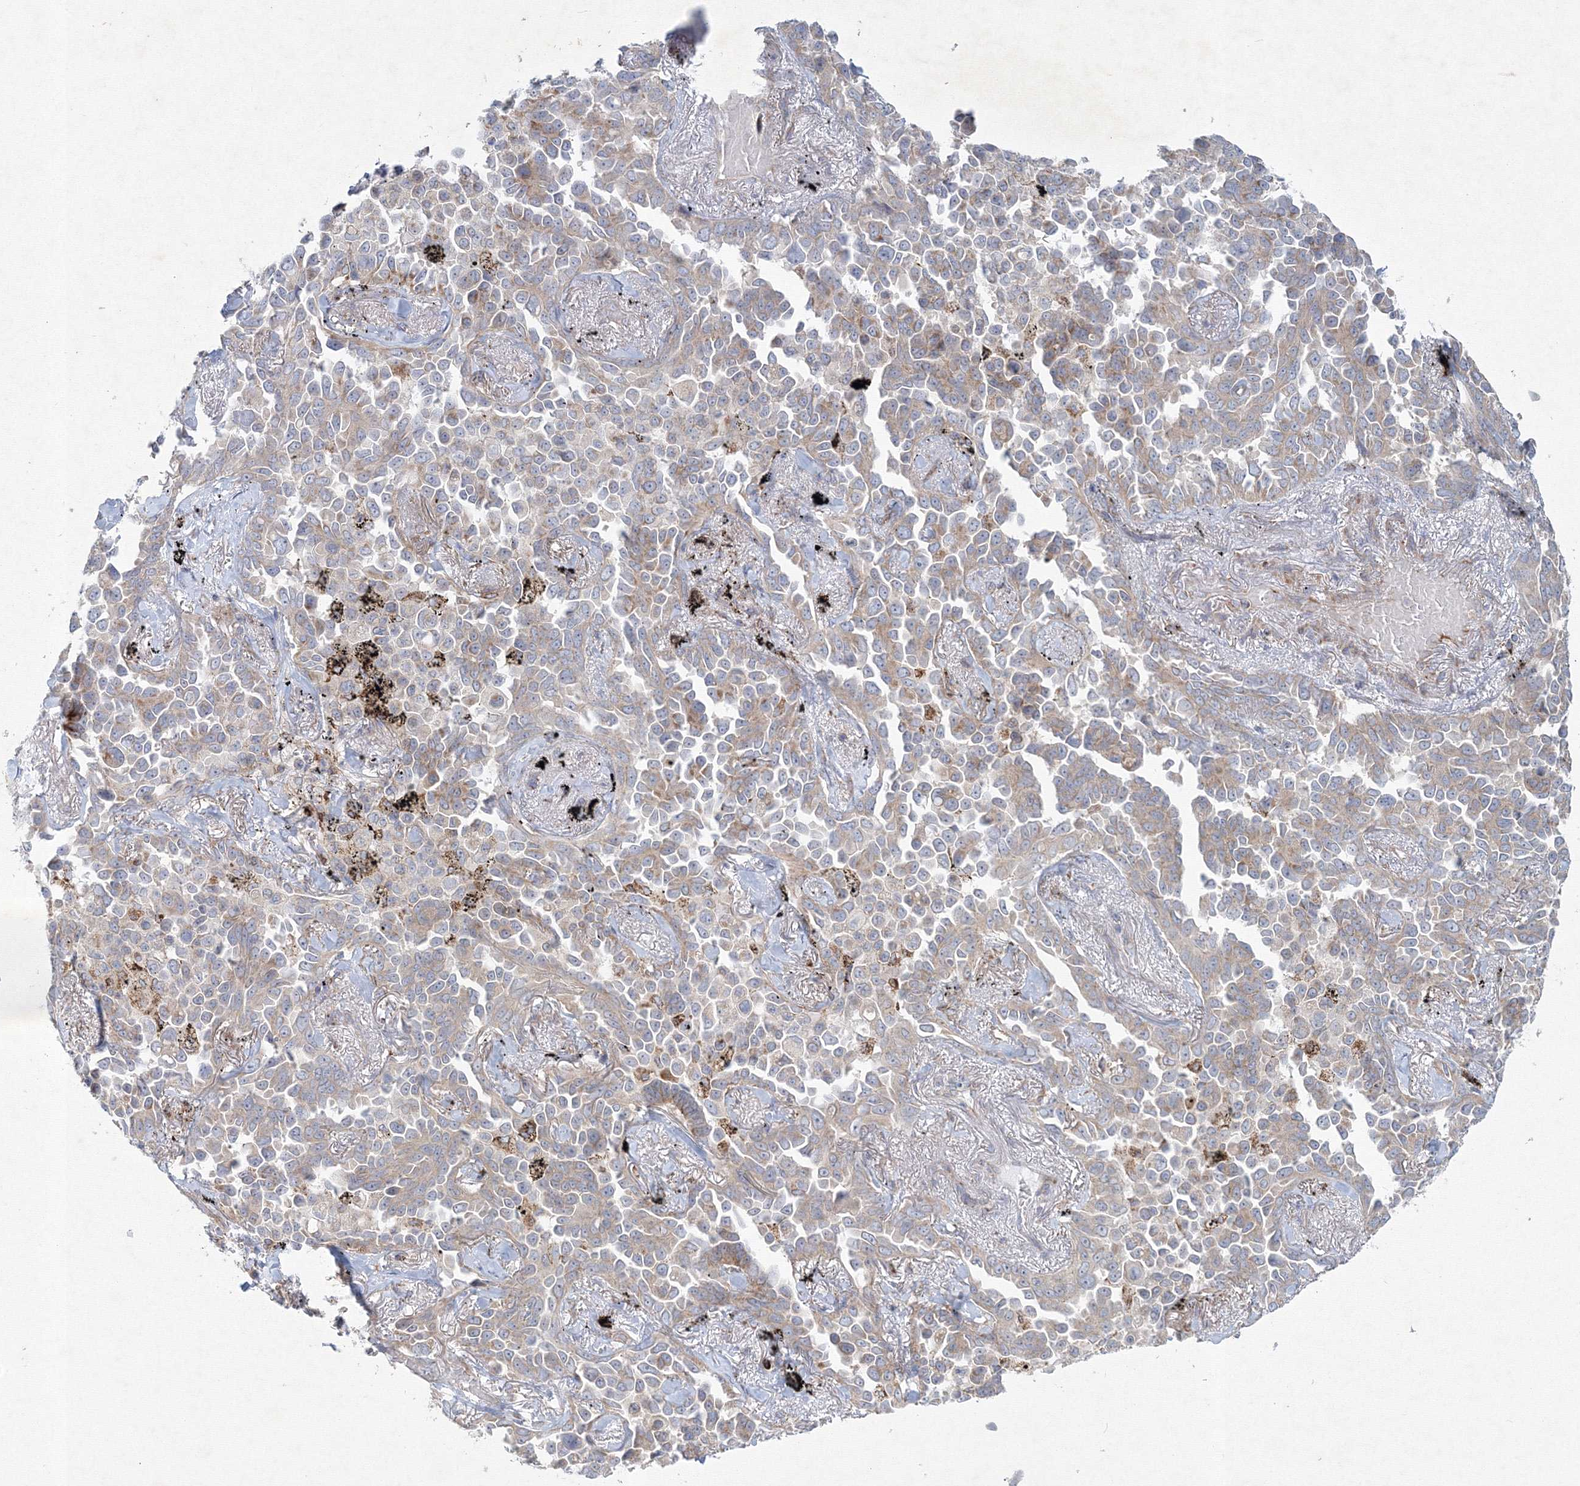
{"staining": {"intensity": "negative", "quantity": "none", "location": "none"}, "tissue": "lung cancer", "cell_type": "Tumor cells", "image_type": "cancer", "snomed": [{"axis": "morphology", "description": "Adenocarcinoma, NOS"}, {"axis": "topography", "description": "Lung"}], "caption": "Immunohistochemistry (IHC) histopathology image of neoplastic tissue: human lung cancer (adenocarcinoma) stained with DAB (3,3'-diaminobenzidine) shows no significant protein staining in tumor cells. (DAB (3,3'-diaminobenzidine) immunohistochemistry visualized using brightfield microscopy, high magnification).", "gene": "WDR49", "patient": {"sex": "female", "age": 67}}